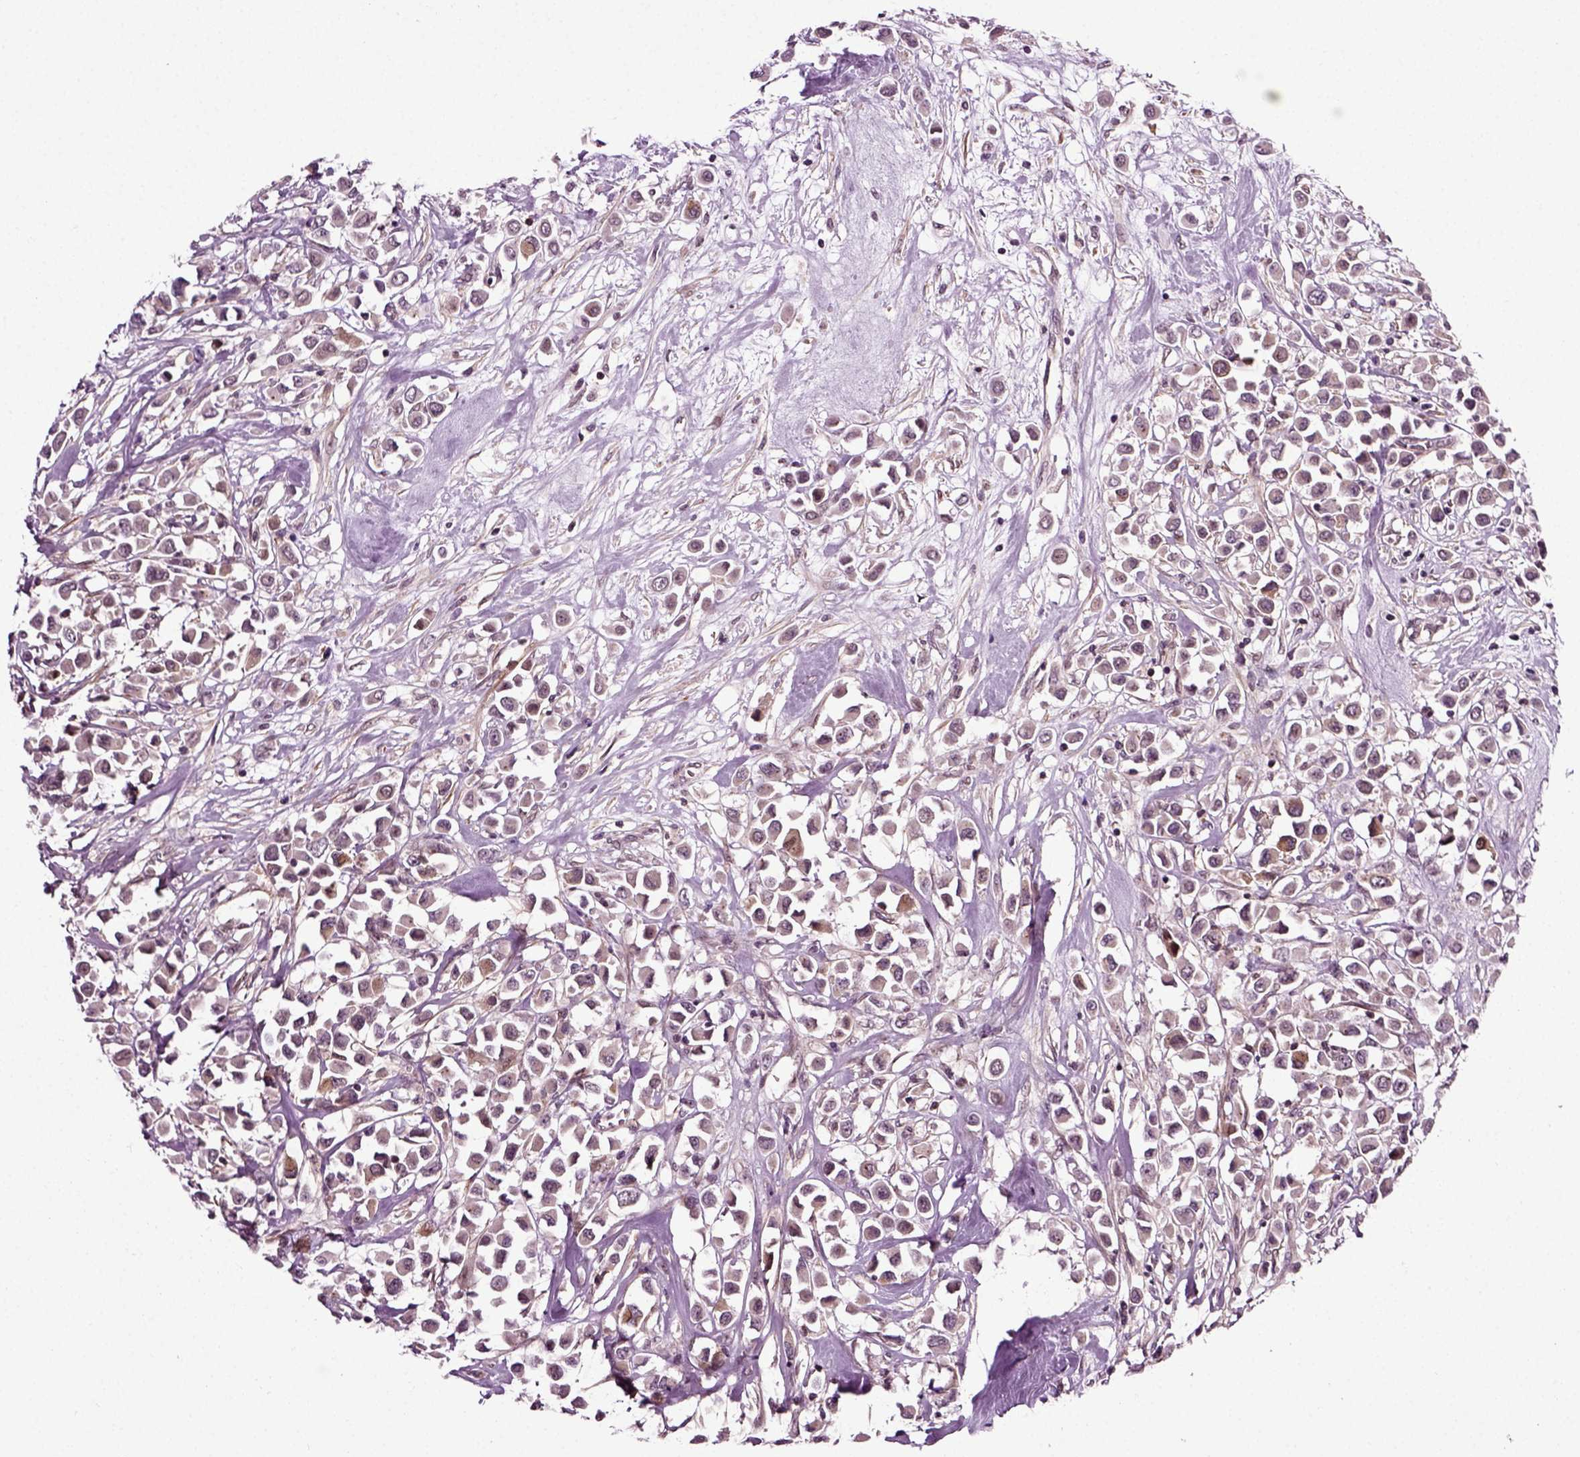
{"staining": {"intensity": "moderate", "quantity": "<25%", "location": "cytoplasmic/membranous"}, "tissue": "breast cancer", "cell_type": "Tumor cells", "image_type": "cancer", "snomed": [{"axis": "morphology", "description": "Duct carcinoma"}, {"axis": "topography", "description": "Breast"}], "caption": "This photomicrograph displays IHC staining of intraductal carcinoma (breast), with low moderate cytoplasmic/membranous positivity in approximately <25% of tumor cells.", "gene": "KNSTRN", "patient": {"sex": "female", "age": 61}}